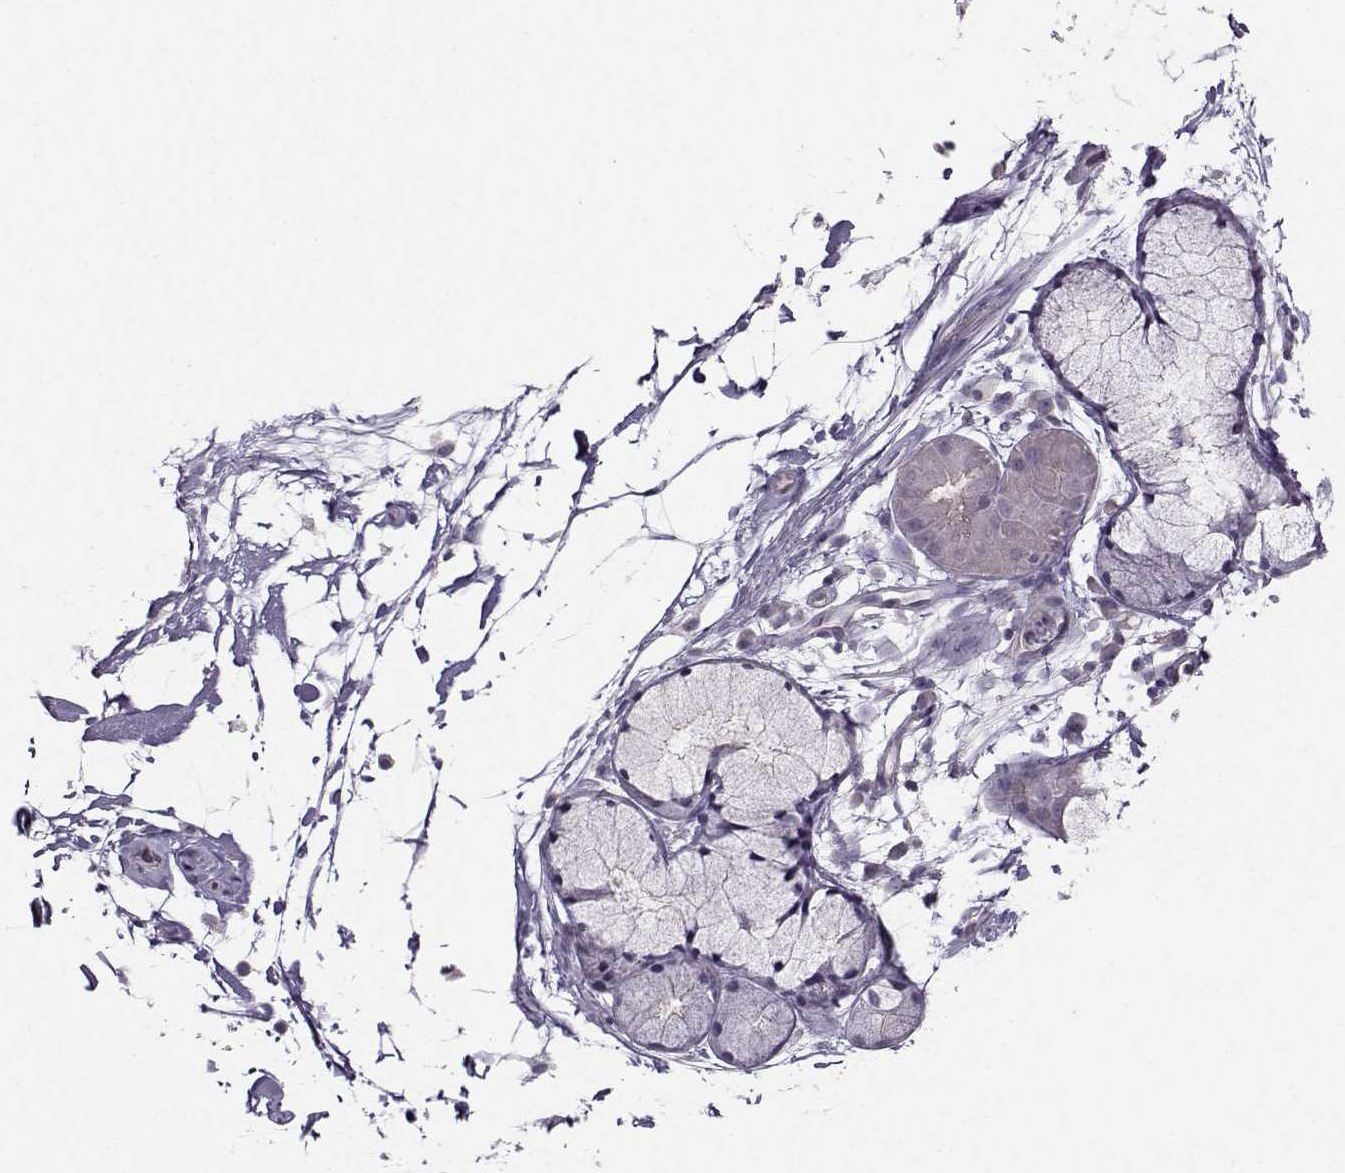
{"staining": {"intensity": "negative", "quantity": "none", "location": "none"}, "tissue": "soft tissue", "cell_type": "Chondrocytes", "image_type": "normal", "snomed": [{"axis": "morphology", "description": "Normal tissue, NOS"}, {"axis": "morphology", "description": "Squamous cell carcinoma, NOS"}, {"axis": "topography", "description": "Cartilage tissue"}, {"axis": "topography", "description": "Lung"}], "caption": "Immunohistochemistry (IHC) histopathology image of unremarkable soft tissue: soft tissue stained with DAB (3,3'-diaminobenzidine) reveals no significant protein expression in chondrocytes.", "gene": "MAST1", "patient": {"sex": "male", "age": 66}}